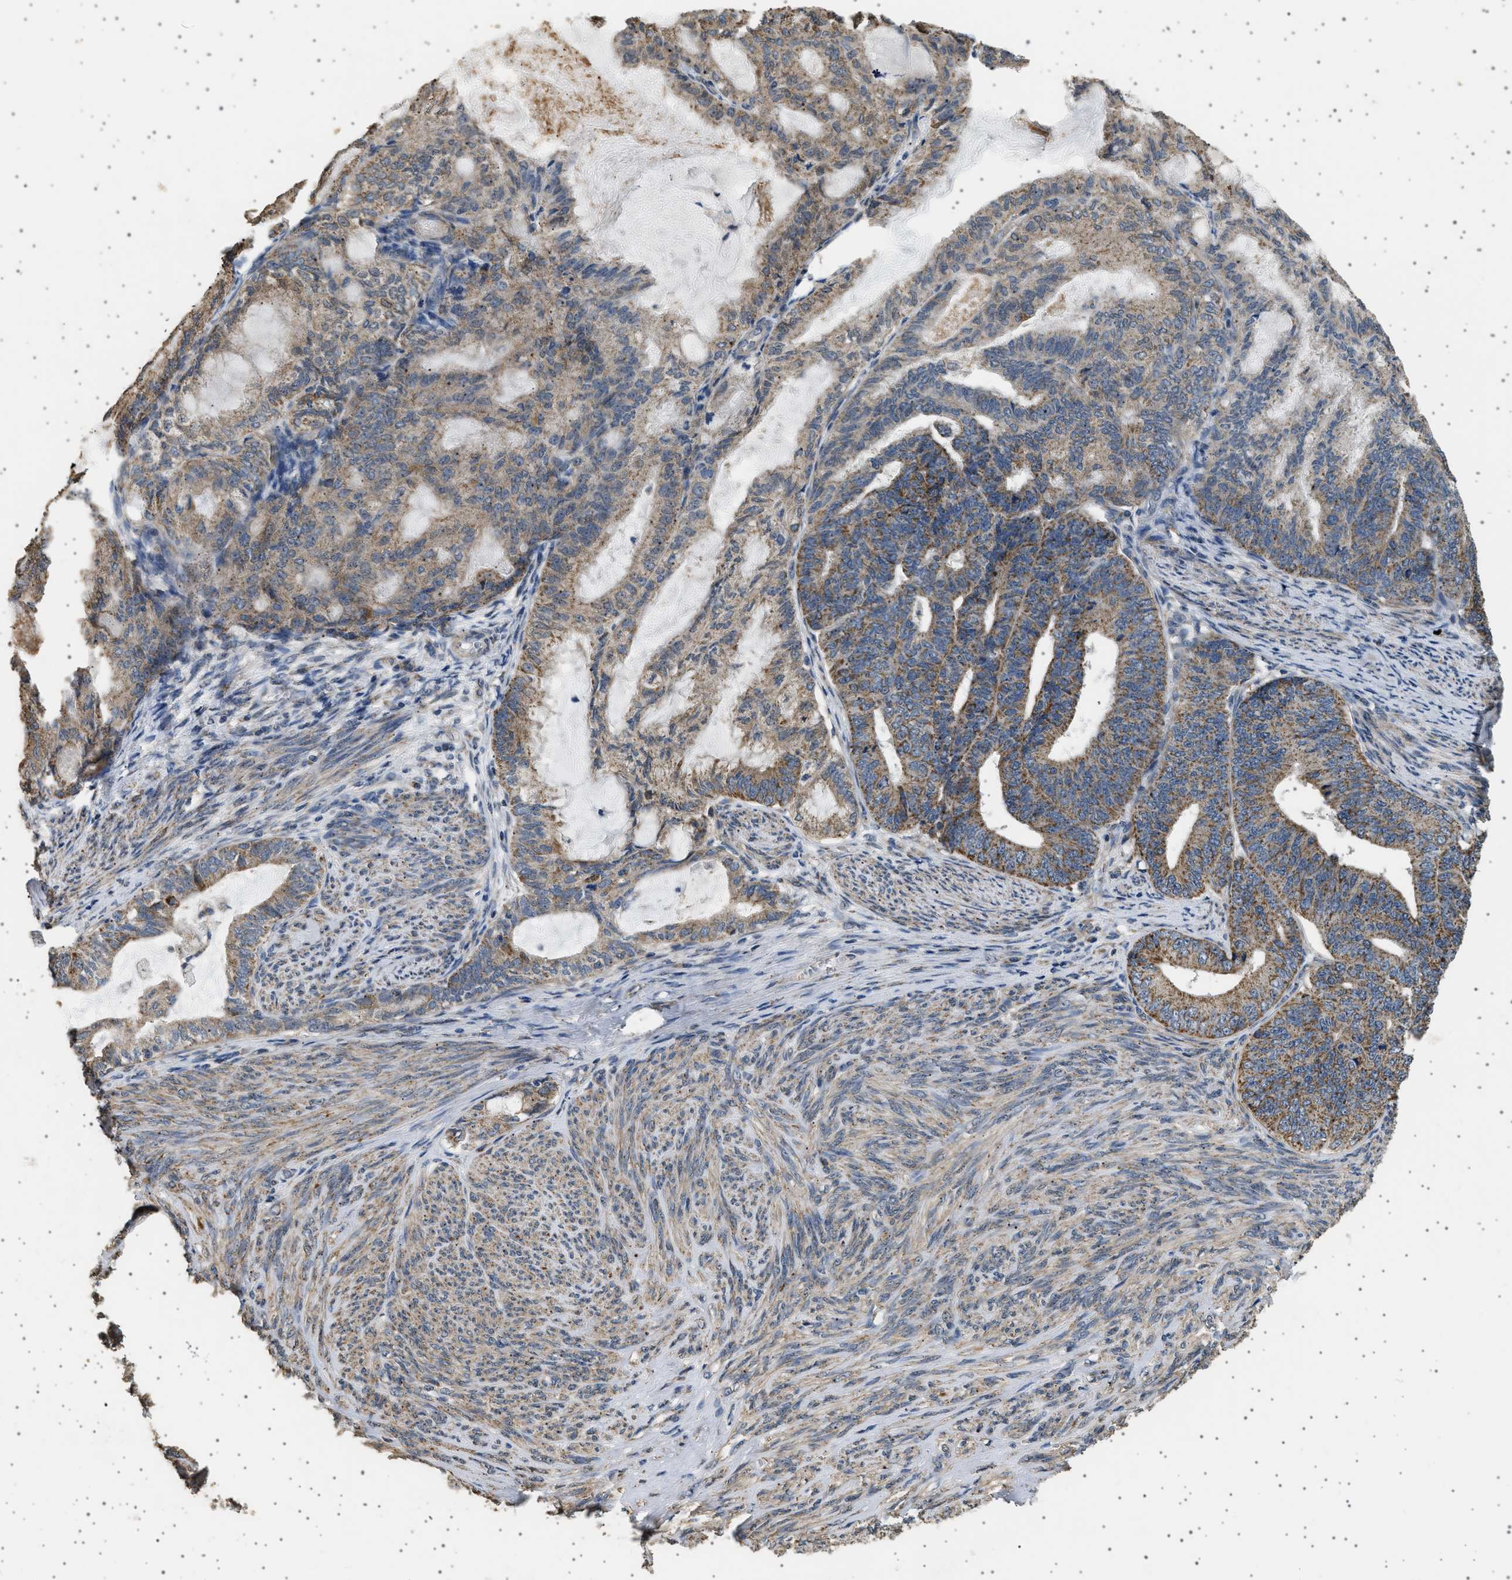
{"staining": {"intensity": "moderate", "quantity": ">75%", "location": "cytoplasmic/membranous"}, "tissue": "endometrial cancer", "cell_type": "Tumor cells", "image_type": "cancer", "snomed": [{"axis": "morphology", "description": "Adenocarcinoma, NOS"}, {"axis": "topography", "description": "Endometrium"}], "caption": "DAB (3,3'-diaminobenzidine) immunohistochemical staining of human endometrial cancer (adenocarcinoma) shows moderate cytoplasmic/membranous protein positivity in about >75% of tumor cells.", "gene": "KCNA4", "patient": {"sex": "female", "age": 86}}